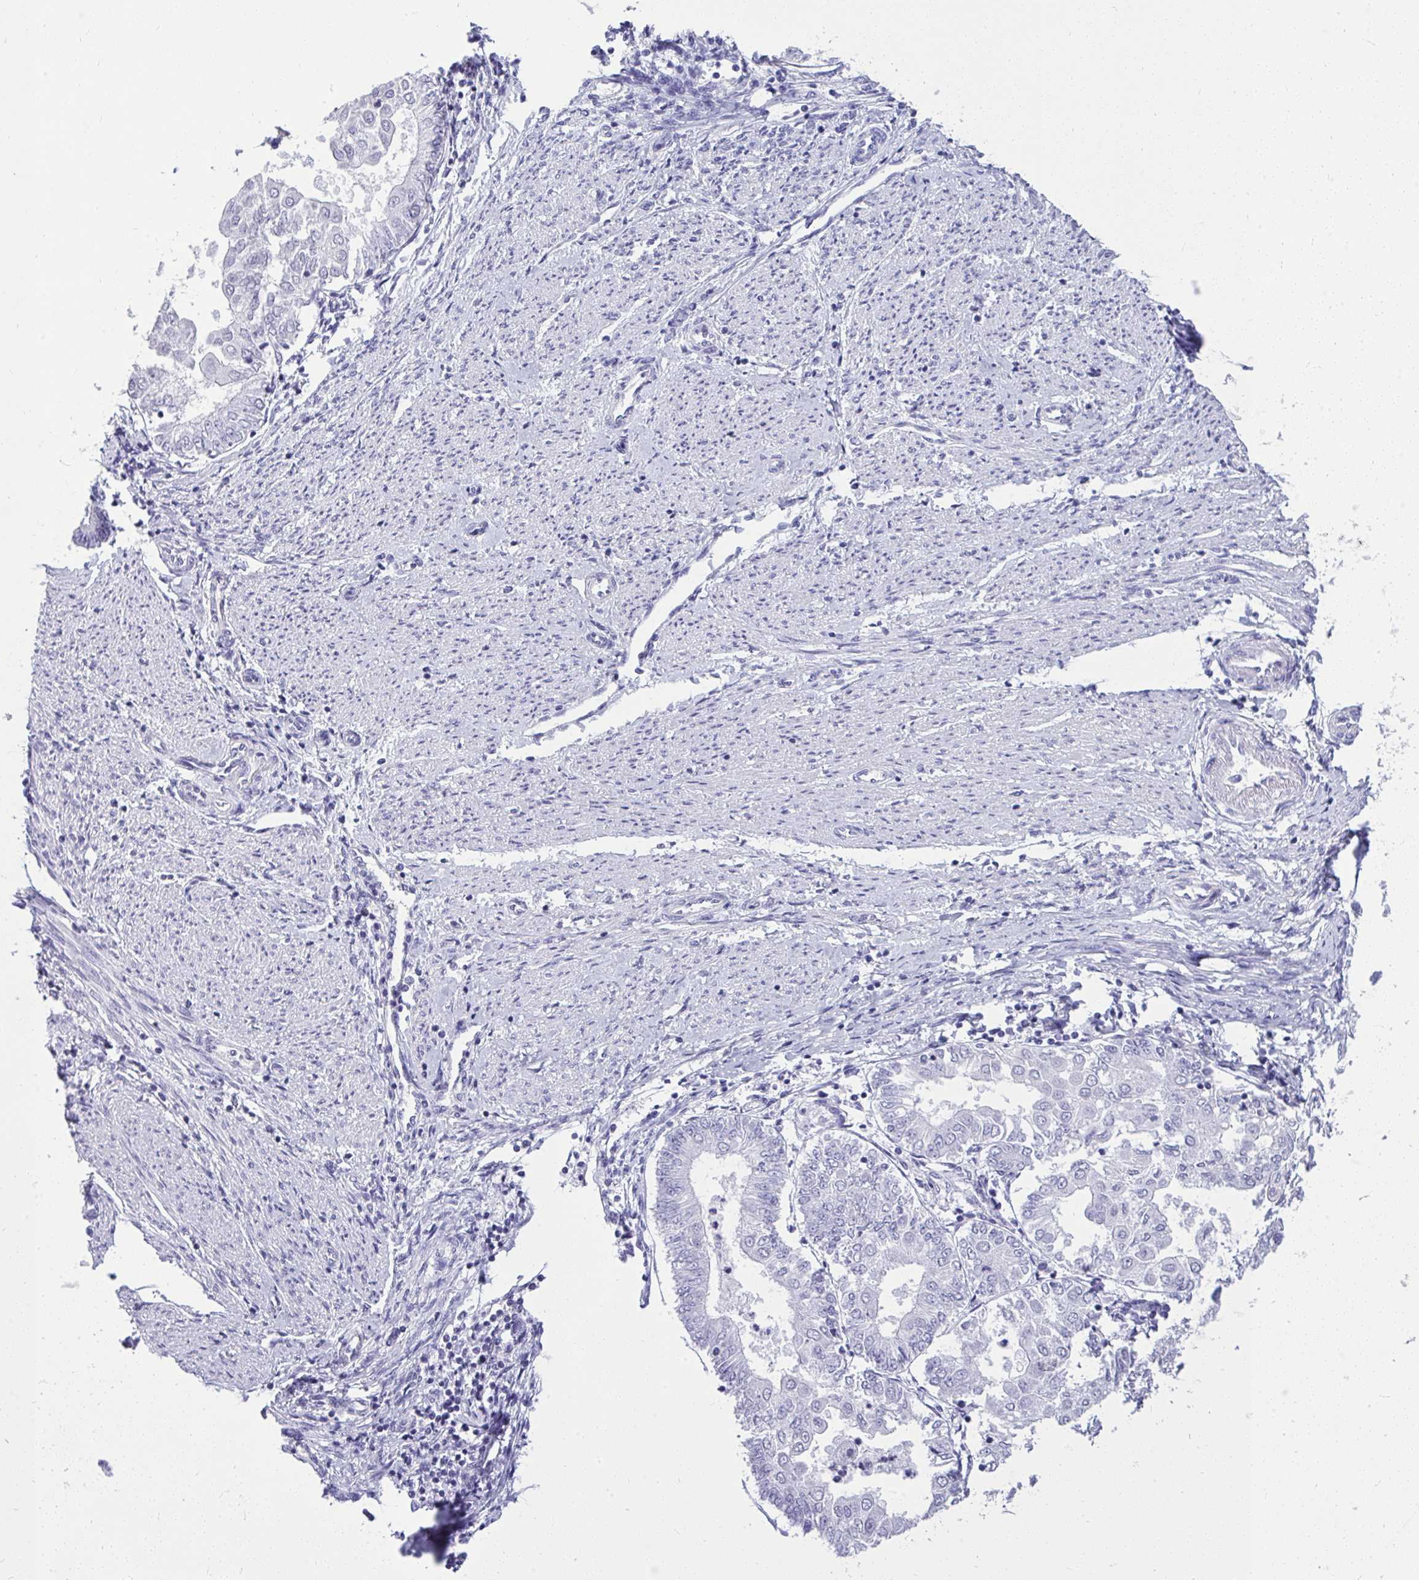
{"staining": {"intensity": "negative", "quantity": "none", "location": "none"}, "tissue": "endometrial cancer", "cell_type": "Tumor cells", "image_type": "cancer", "snomed": [{"axis": "morphology", "description": "Adenocarcinoma, NOS"}, {"axis": "topography", "description": "Endometrium"}], "caption": "There is no significant staining in tumor cells of endometrial cancer.", "gene": "PRM2", "patient": {"sex": "female", "age": 68}}